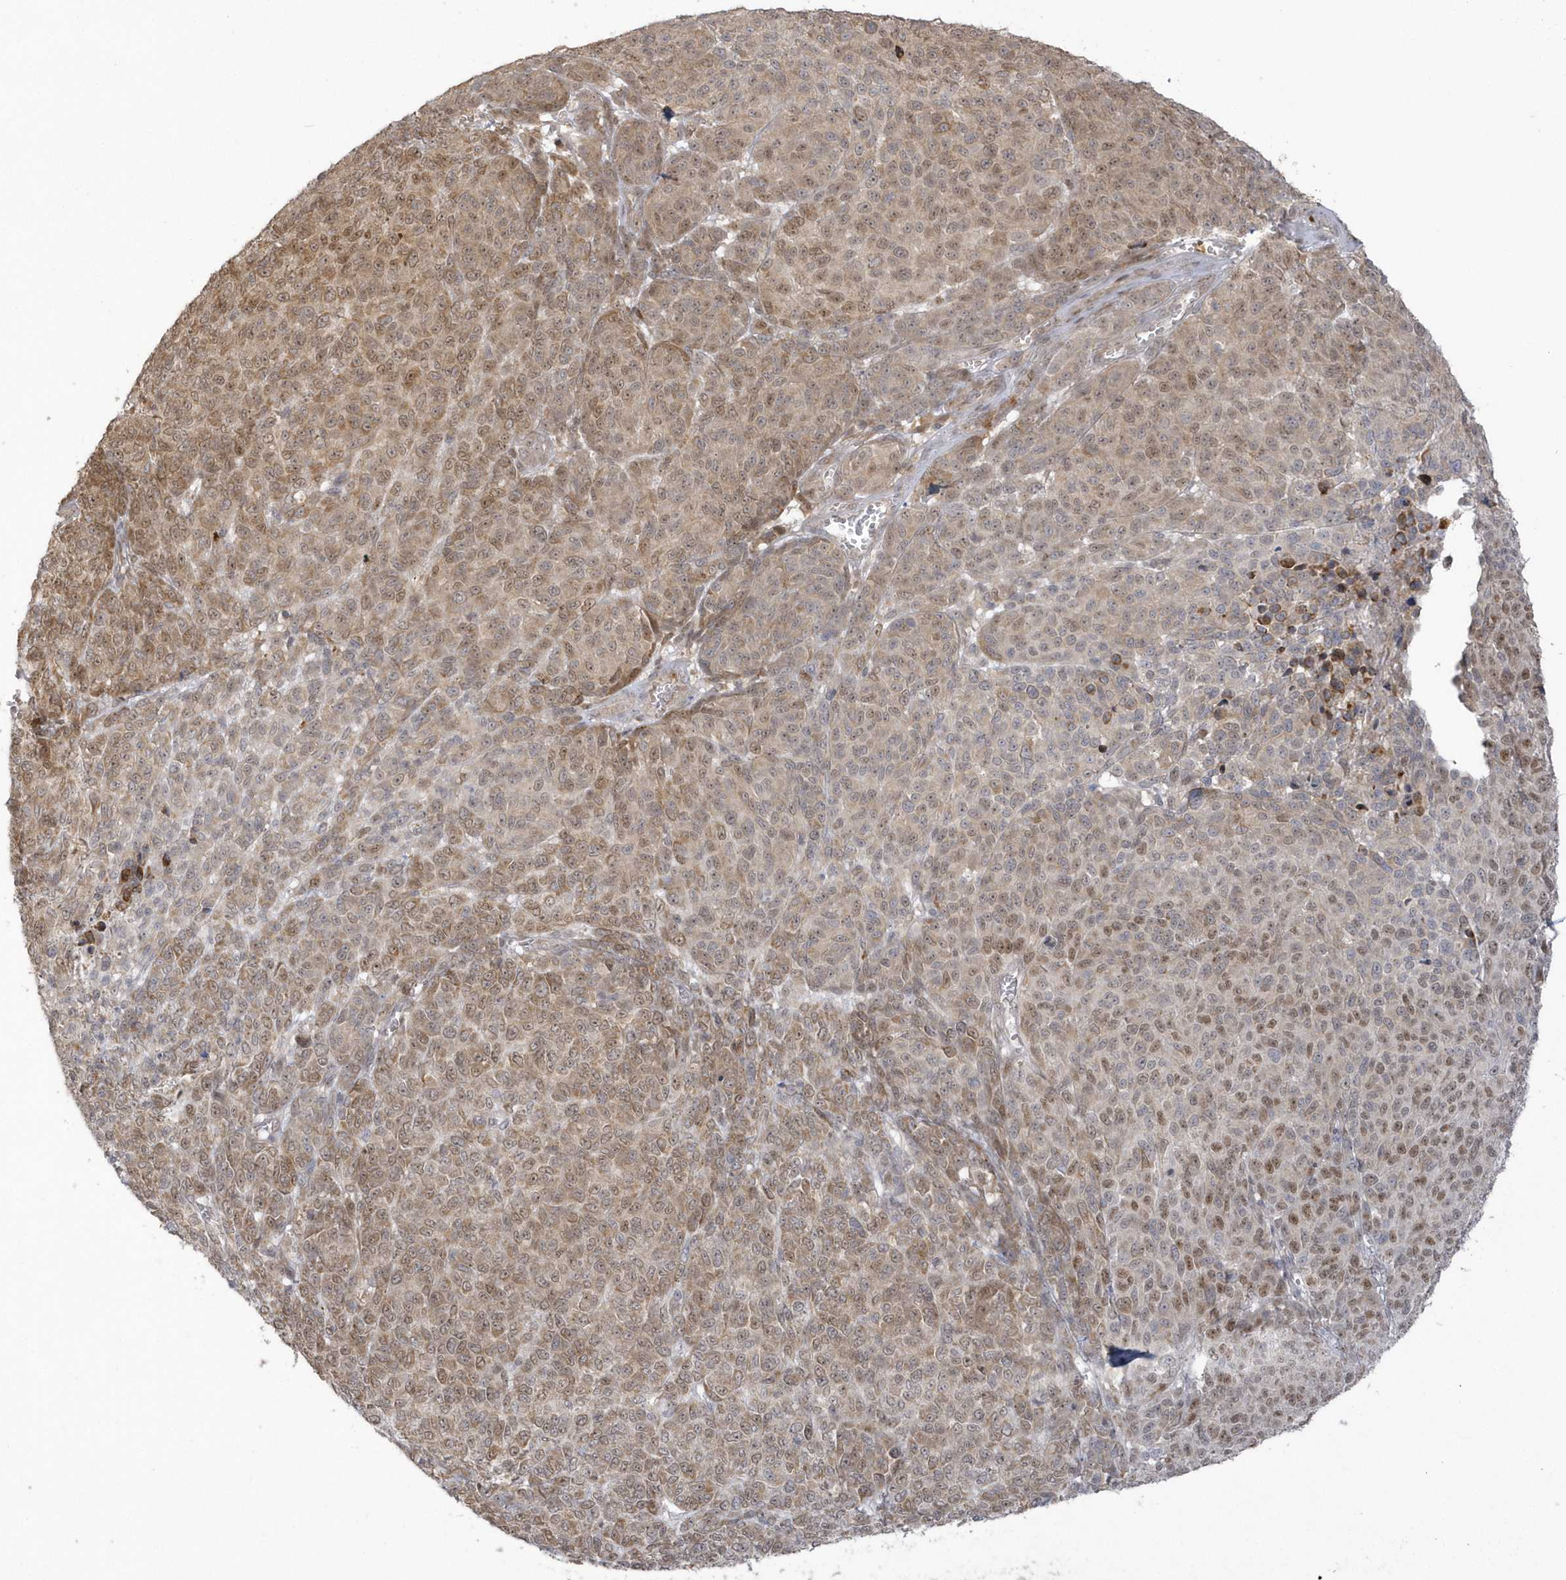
{"staining": {"intensity": "moderate", "quantity": ">75%", "location": "nuclear"}, "tissue": "melanoma", "cell_type": "Tumor cells", "image_type": "cancer", "snomed": [{"axis": "morphology", "description": "Malignant melanoma, NOS"}, {"axis": "topography", "description": "Skin"}], "caption": "A medium amount of moderate nuclear positivity is present in about >75% of tumor cells in malignant melanoma tissue.", "gene": "NAF1", "patient": {"sex": "male", "age": 49}}